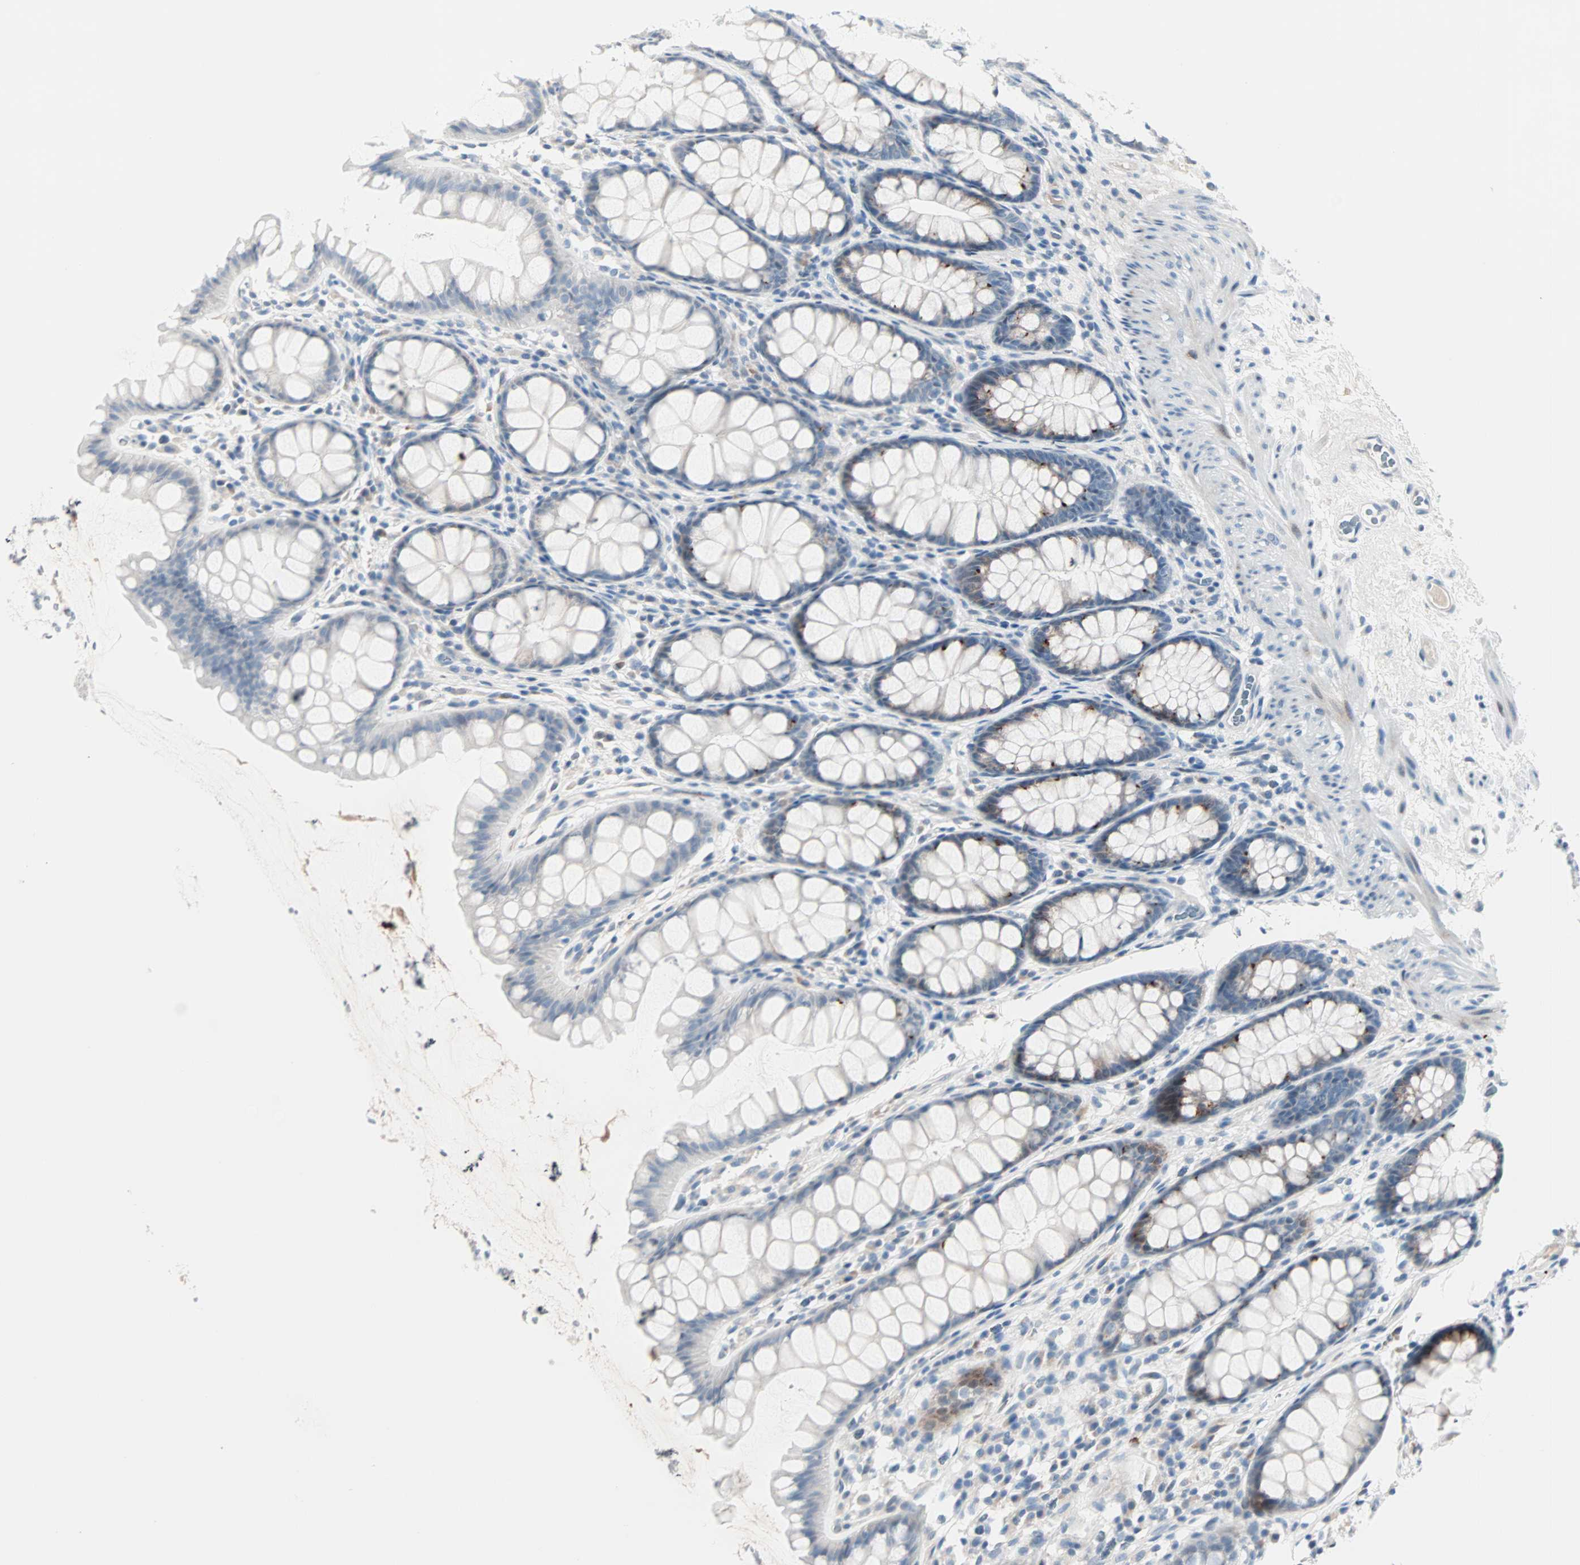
{"staining": {"intensity": "negative", "quantity": "none", "location": "none"}, "tissue": "colon", "cell_type": "Endothelial cells", "image_type": "normal", "snomed": [{"axis": "morphology", "description": "Normal tissue, NOS"}, {"axis": "topography", "description": "Colon"}], "caption": "DAB immunohistochemical staining of unremarkable human colon reveals no significant staining in endothelial cells. (DAB immunohistochemistry with hematoxylin counter stain).", "gene": "NEFH", "patient": {"sex": "female", "age": 55}}